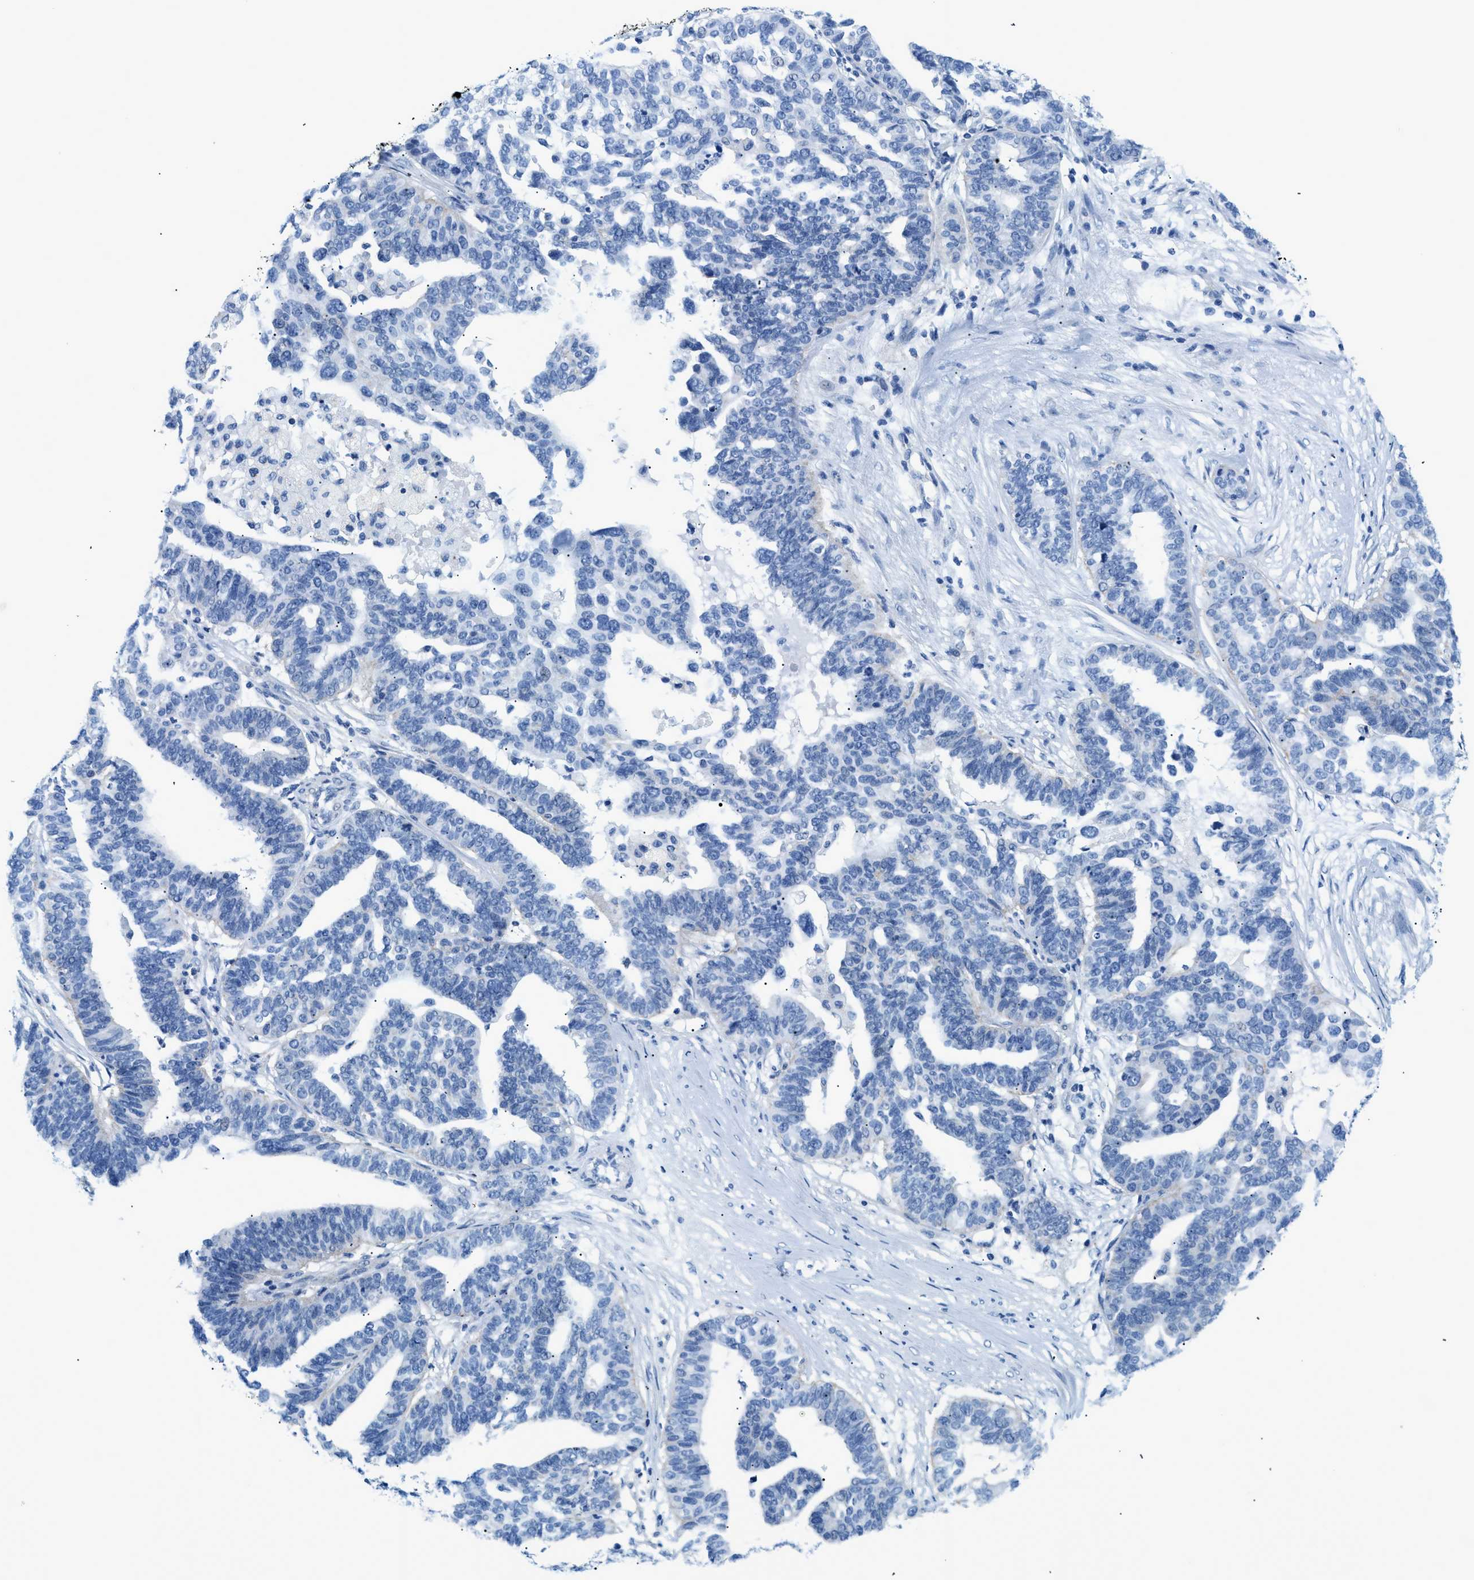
{"staining": {"intensity": "negative", "quantity": "none", "location": "none"}, "tissue": "ovarian cancer", "cell_type": "Tumor cells", "image_type": "cancer", "snomed": [{"axis": "morphology", "description": "Cystadenocarcinoma, serous, NOS"}, {"axis": "topography", "description": "Ovary"}], "caption": "The histopathology image shows no significant staining in tumor cells of ovarian cancer. Nuclei are stained in blue.", "gene": "FDCSP", "patient": {"sex": "female", "age": 59}}